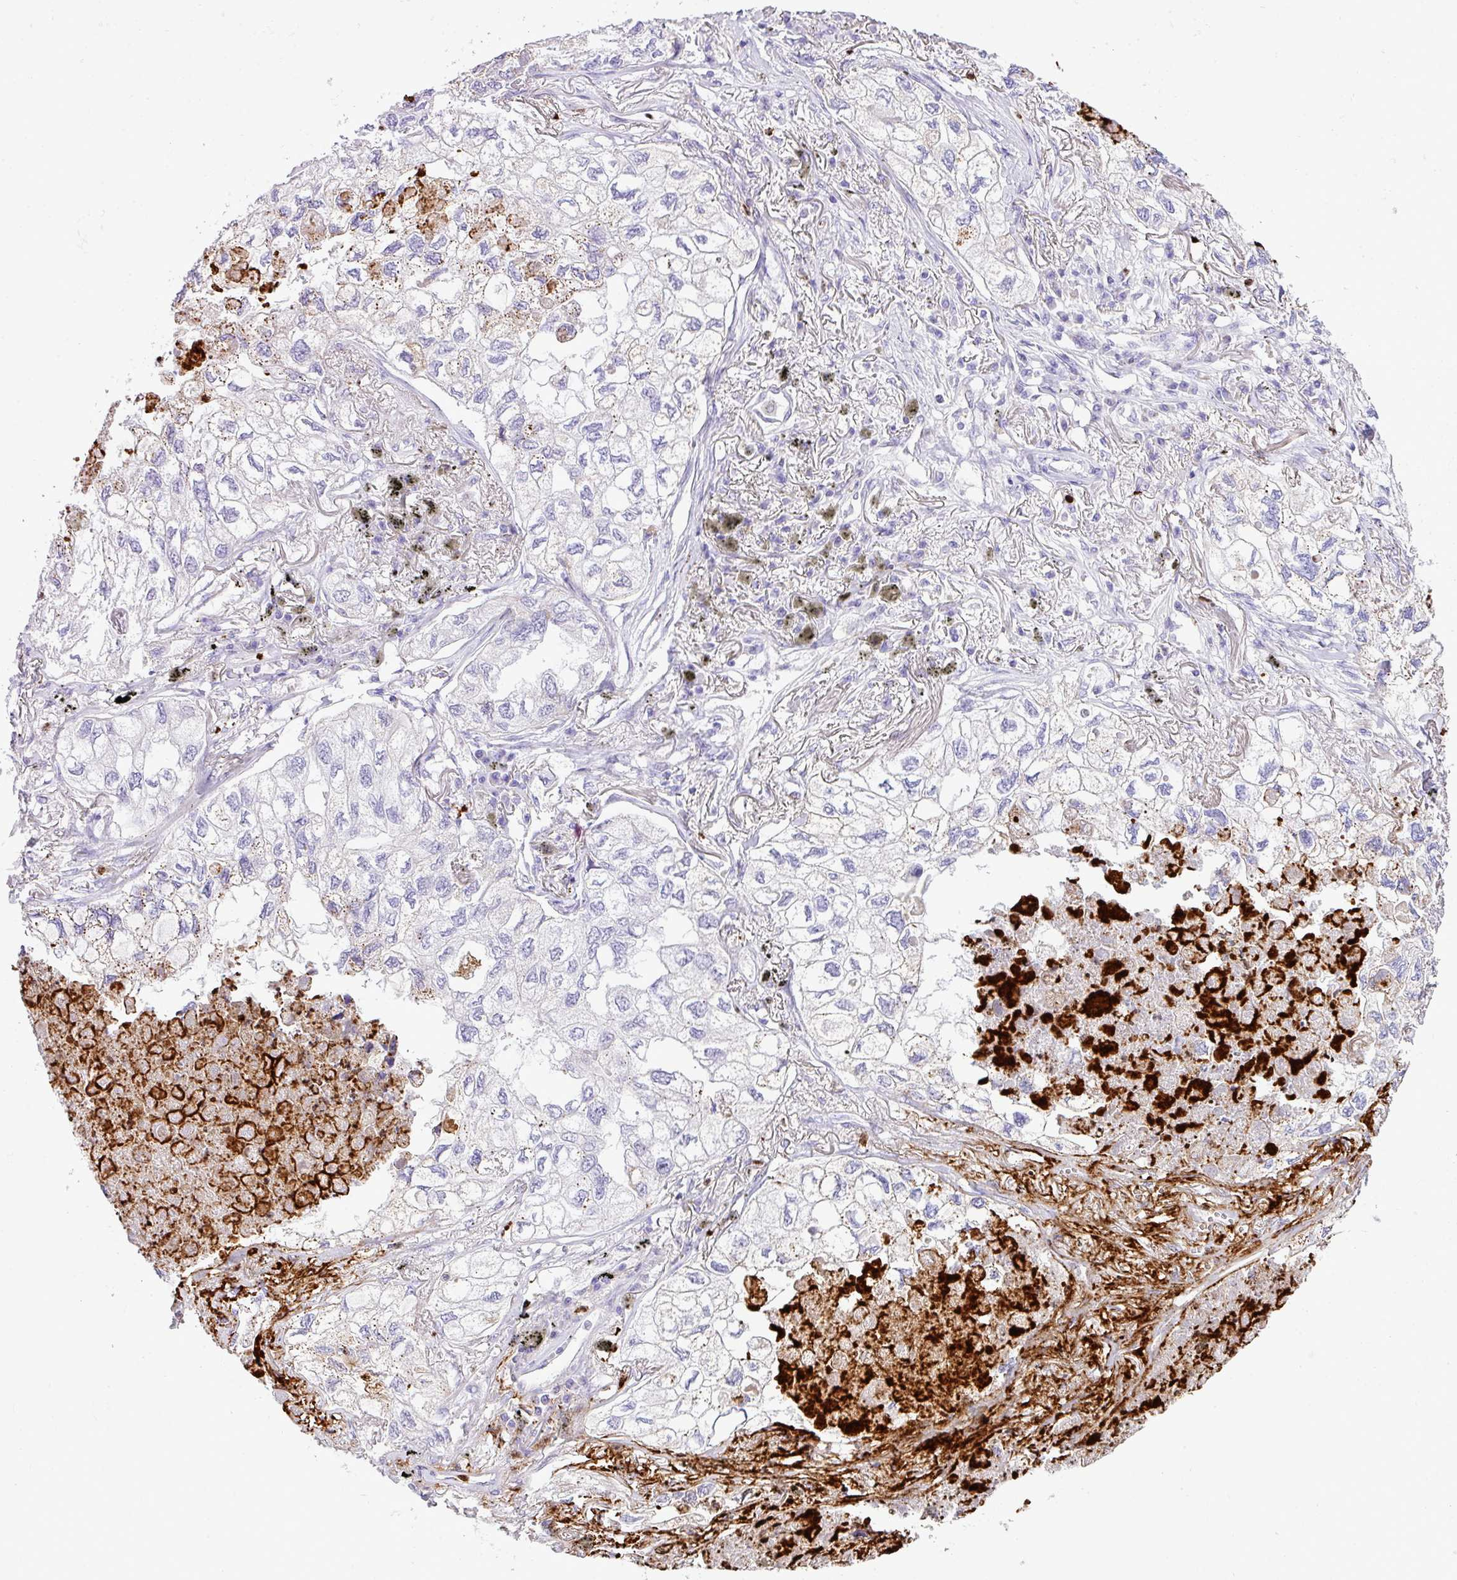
{"staining": {"intensity": "negative", "quantity": "none", "location": "none"}, "tissue": "lung cancer", "cell_type": "Tumor cells", "image_type": "cancer", "snomed": [{"axis": "morphology", "description": "Adenocarcinoma, NOS"}, {"axis": "topography", "description": "Lung"}], "caption": "IHC of lung adenocarcinoma demonstrates no positivity in tumor cells. (Stains: DAB IHC with hematoxylin counter stain, Microscopy: brightfield microscopy at high magnification).", "gene": "RCAN2", "patient": {"sex": "male", "age": 65}}